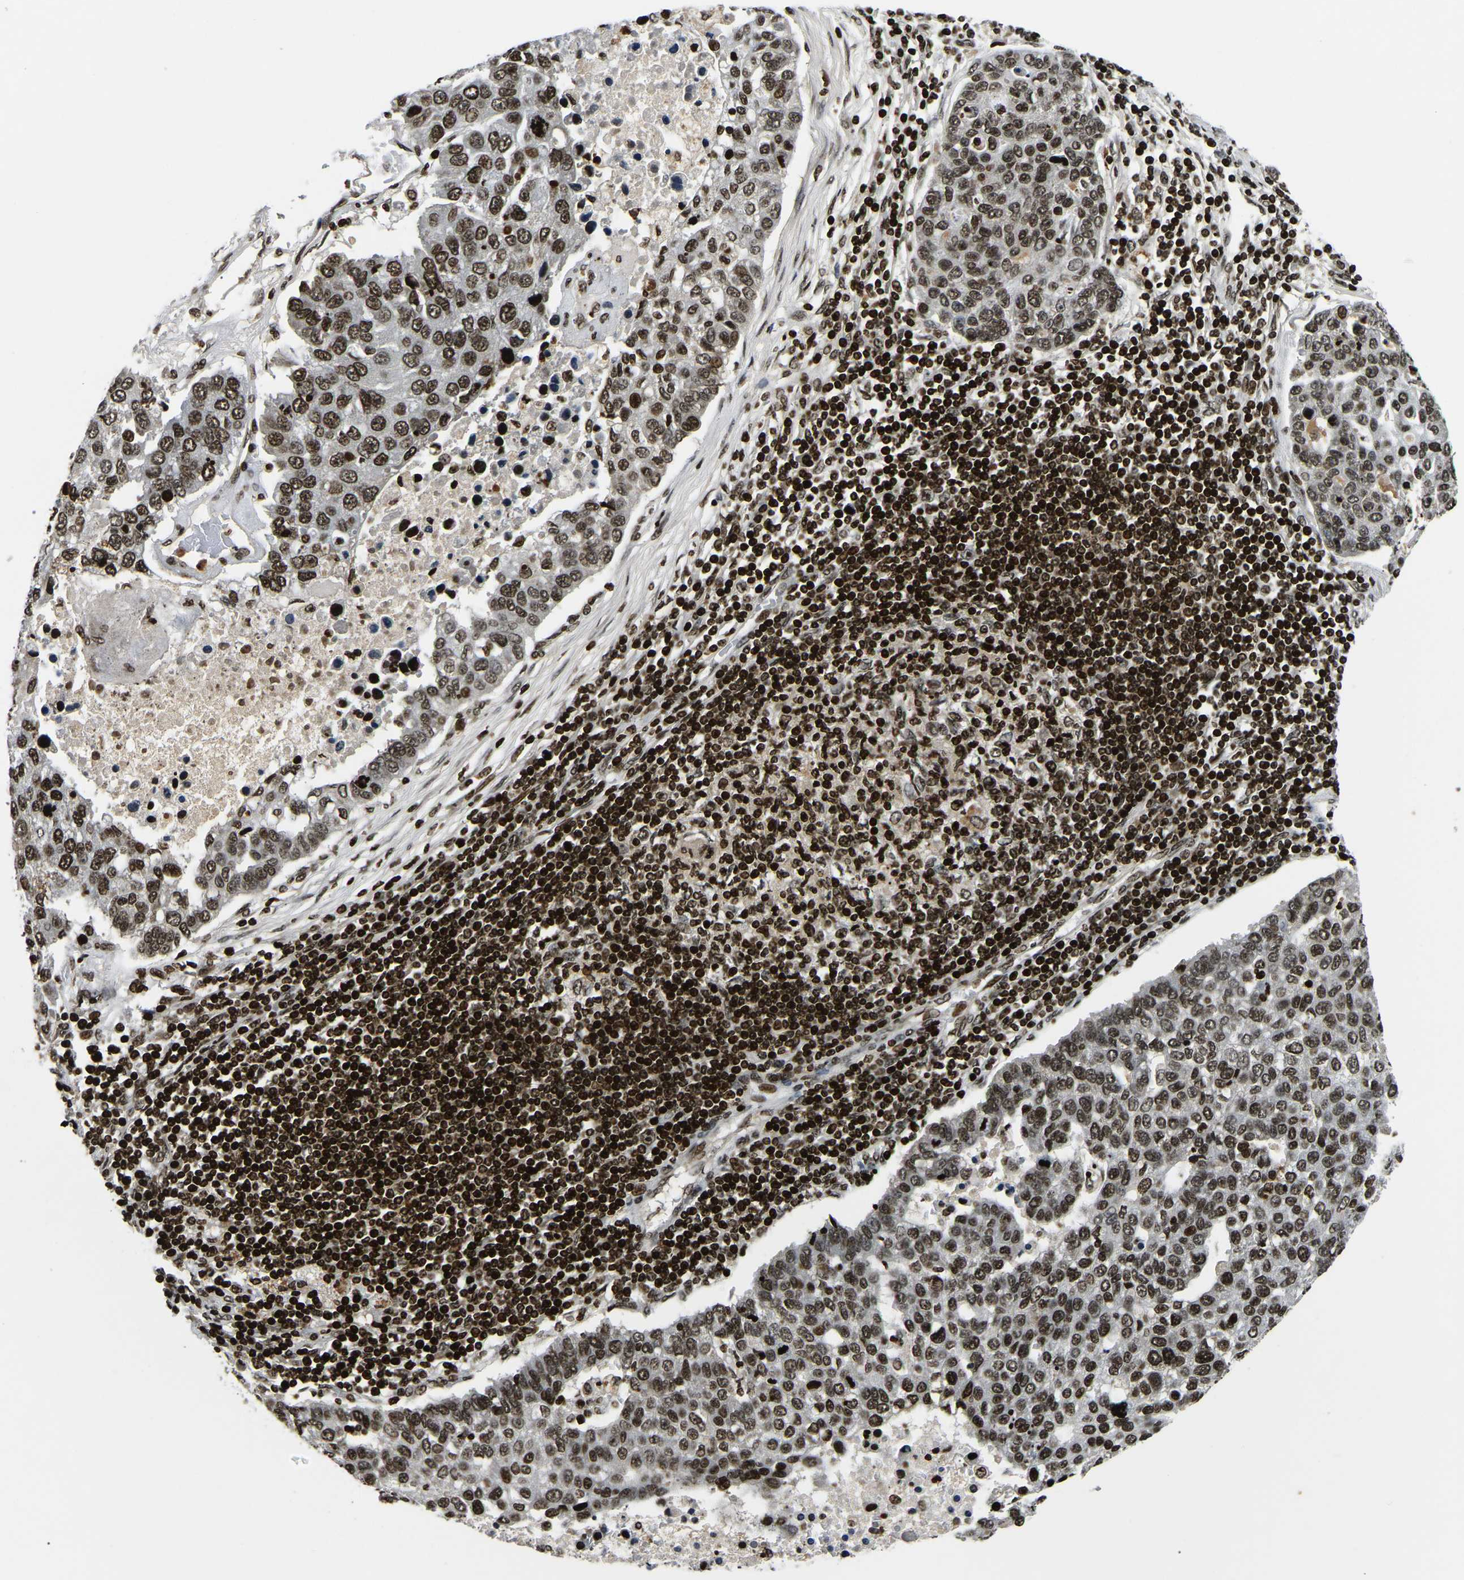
{"staining": {"intensity": "moderate", "quantity": ">75%", "location": "nuclear"}, "tissue": "pancreatic cancer", "cell_type": "Tumor cells", "image_type": "cancer", "snomed": [{"axis": "morphology", "description": "Adenocarcinoma, NOS"}, {"axis": "topography", "description": "Pancreas"}], "caption": "Brown immunohistochemical staining in human adenocarcinoma (pancreatic) exhibits moderate nuclear positivity in approximately >75% of tumor cells.", "gene": "LRRC61", "patient": {"sex": "female", "age": 61}}